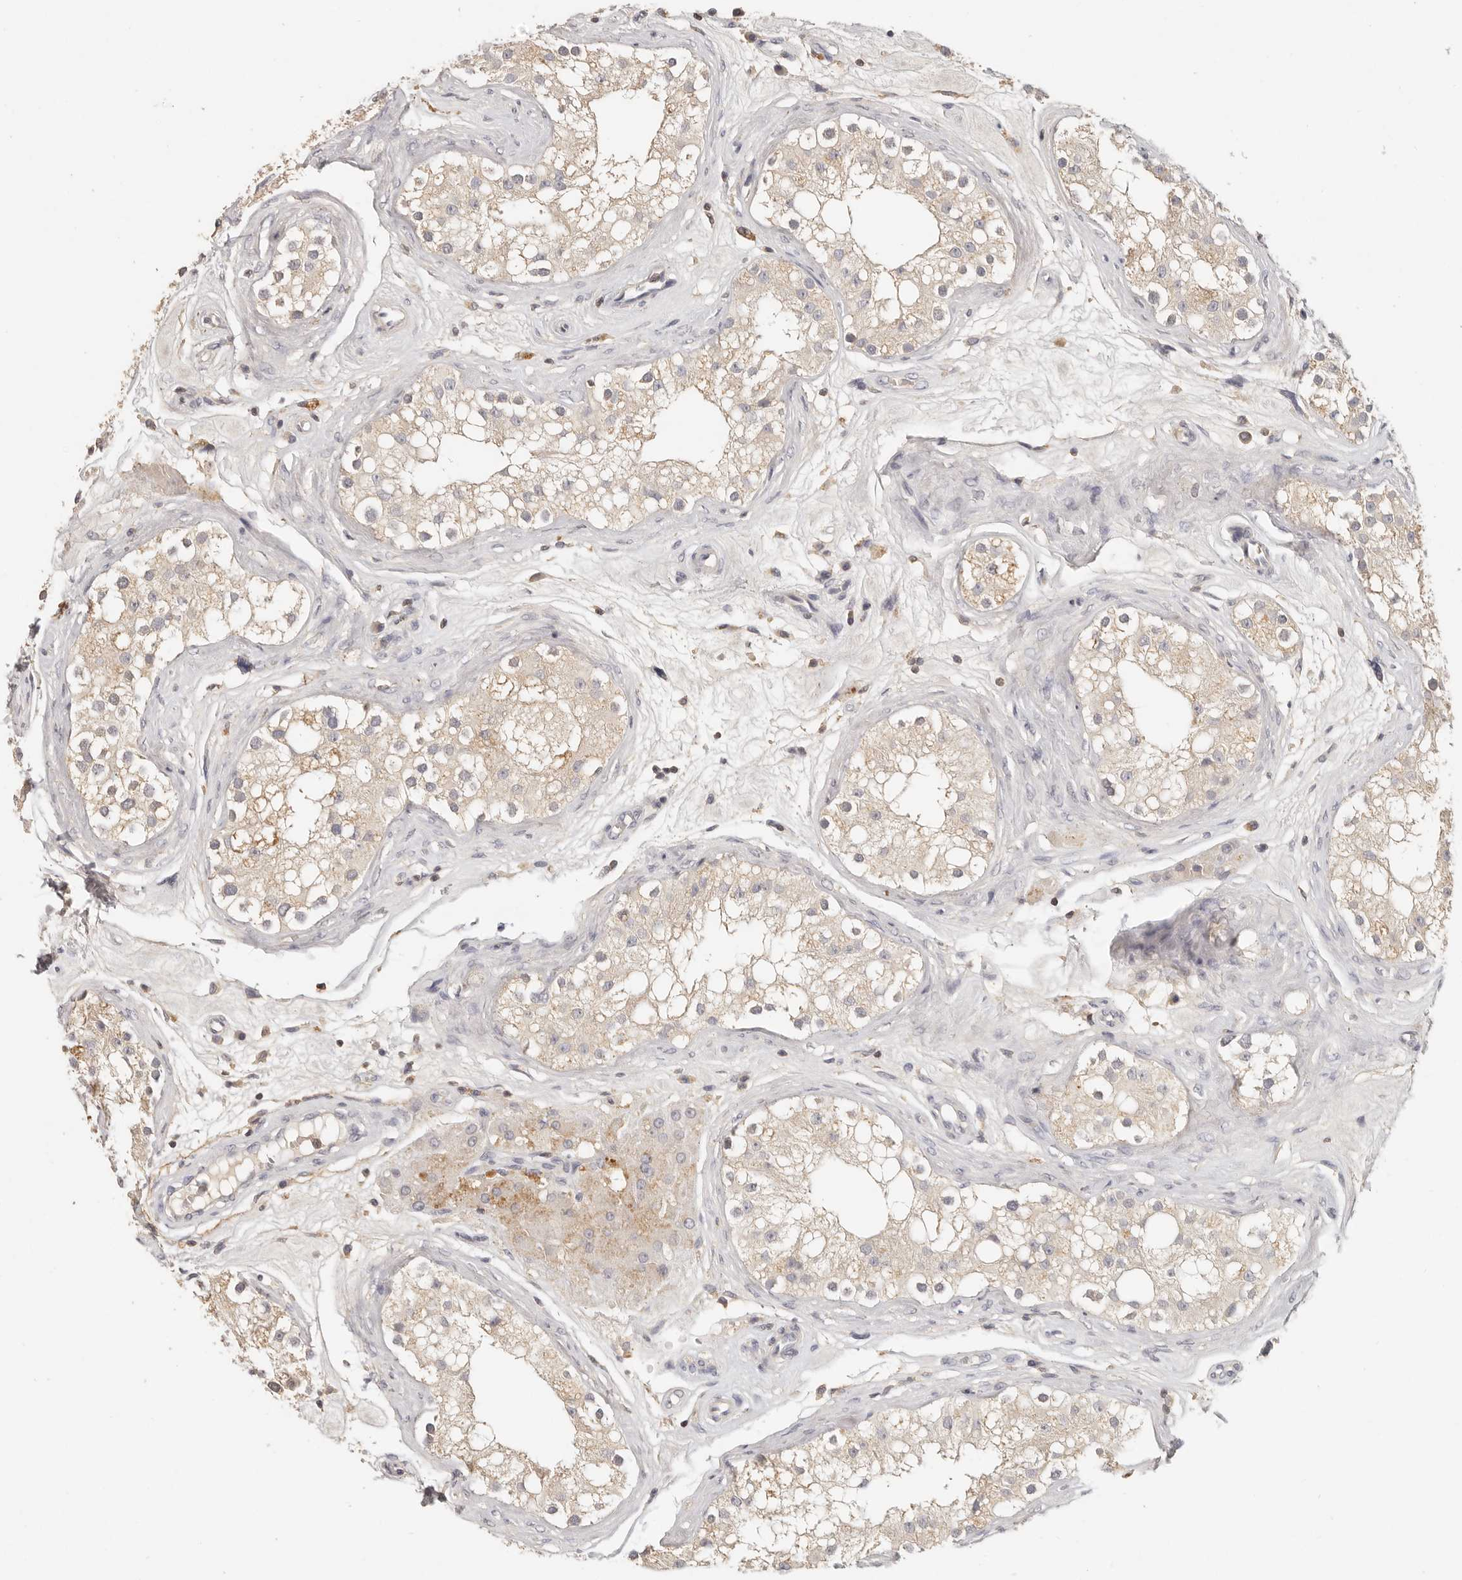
{"staining": {"intensity": "weak", "quantity": "<25%", "location": "cytoplasmic/membranous"}, "tissue": "testis", "cell_type": "Cells in seminiferous ducts", "image_type": "normal", "snomed": [{"axis": "morphology", "description": "Normal tissue, NOS"}, {"axis": "topography", "description": "Testis"}], "caption": "The photomicrograph demonstrates no staining of cells in seminiferous ducts in normal testis. Nuclei are stained in blue.", "gene": "CSK", "patient": {"sex": "male", "age": 84}}